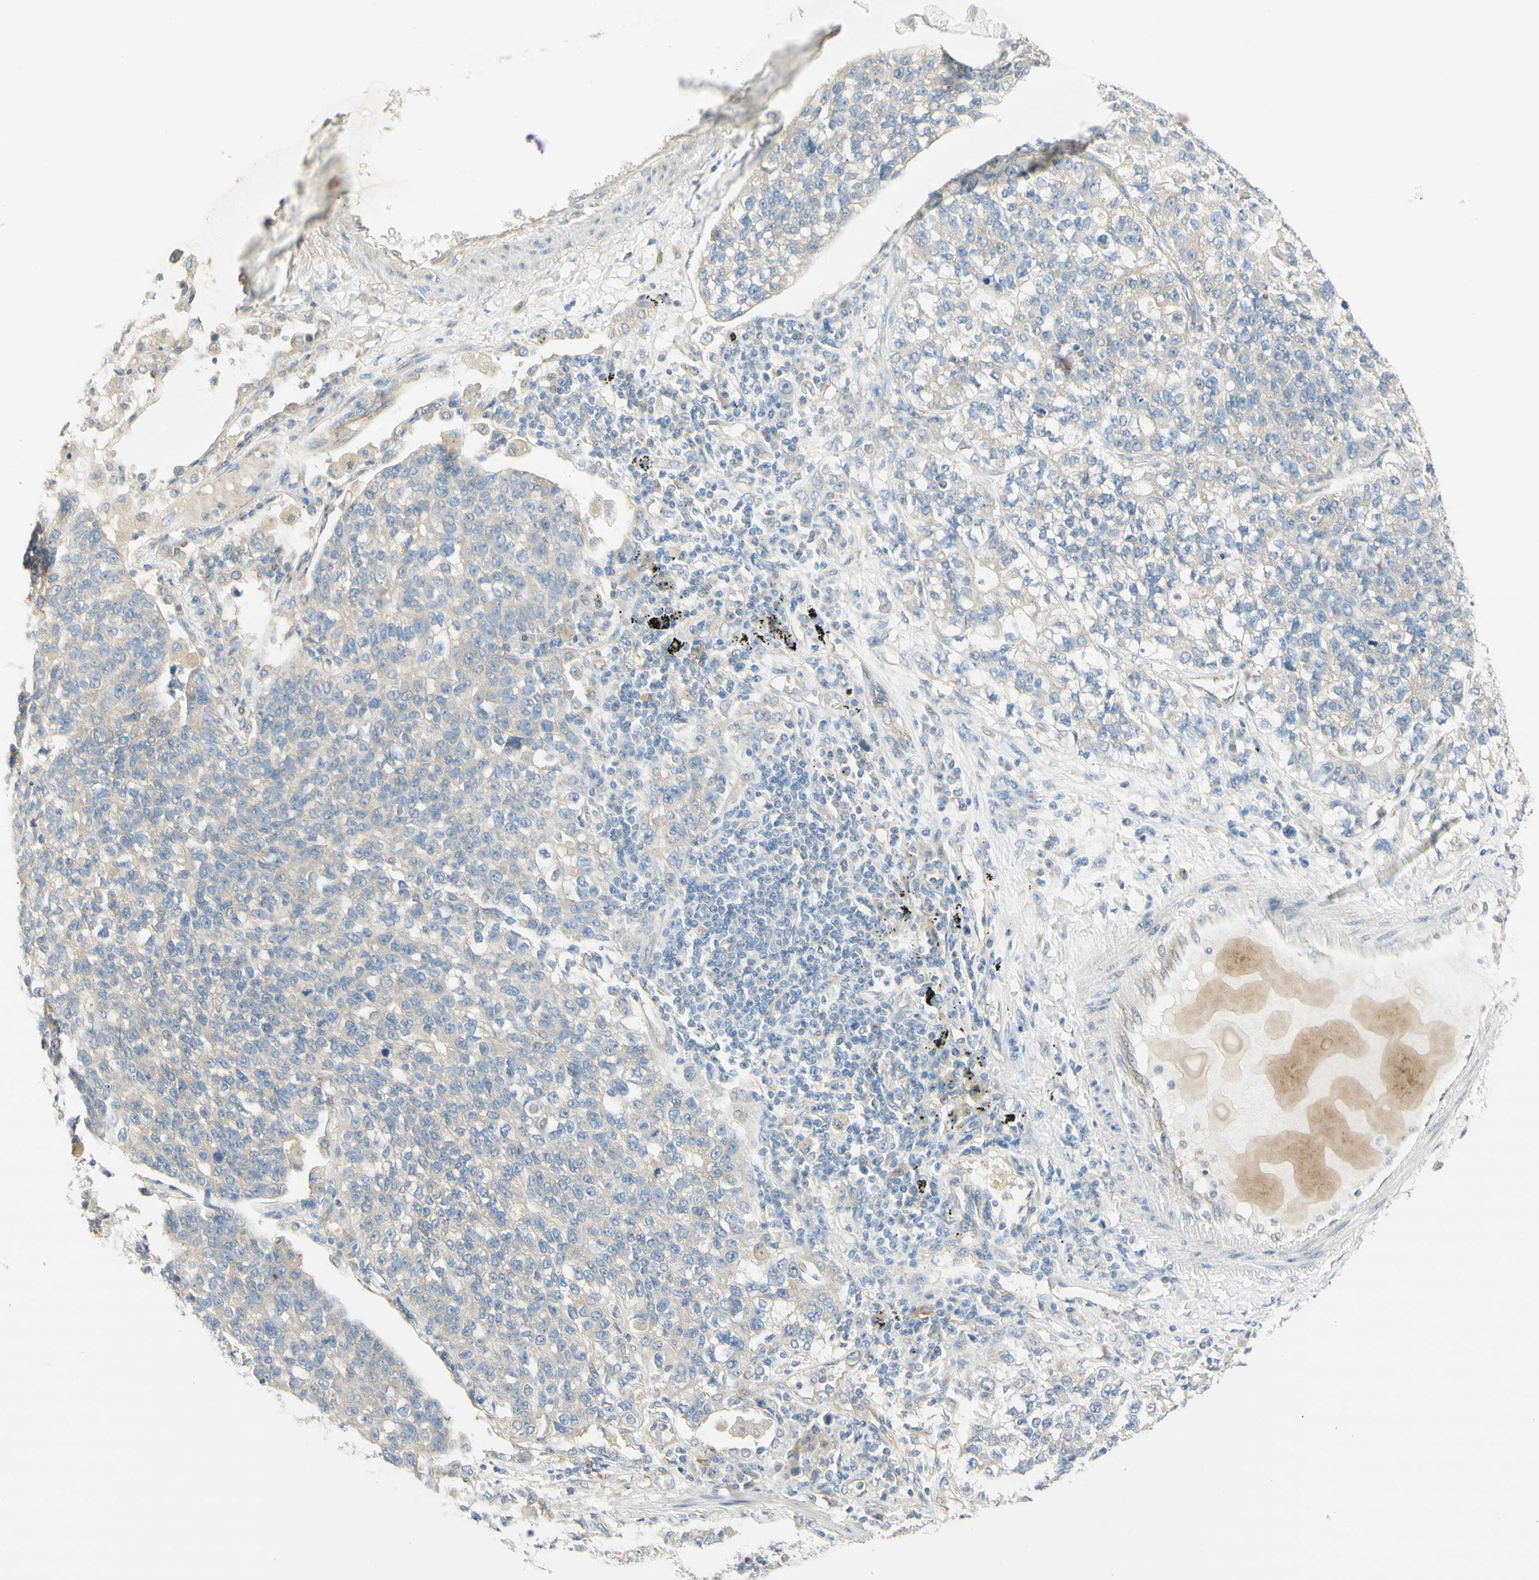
{"staining": {"intensity": "negative", "quantity": "none", "location": "none"}, "tissue": "lung cancer", "cell_type": "Tumor cells", "image_type": "cancer", "snomed": [{"axis": "morphology", "description": "Adenocarcinoma, NOS"}, {"axis": "topography", "description": "Lung"}], "caption": "DAB (3,3'-diaminobenzidine) immunohistochemical staining of human adenocarcinoma (lung) displays no significant staining in tumor cells. (DAB immunohistochemistry (IHC) visualized using brightfield microscopy, high magnification).", "gene": "DYNC1H1", "patient": {"sex": "male", "age": 49}}